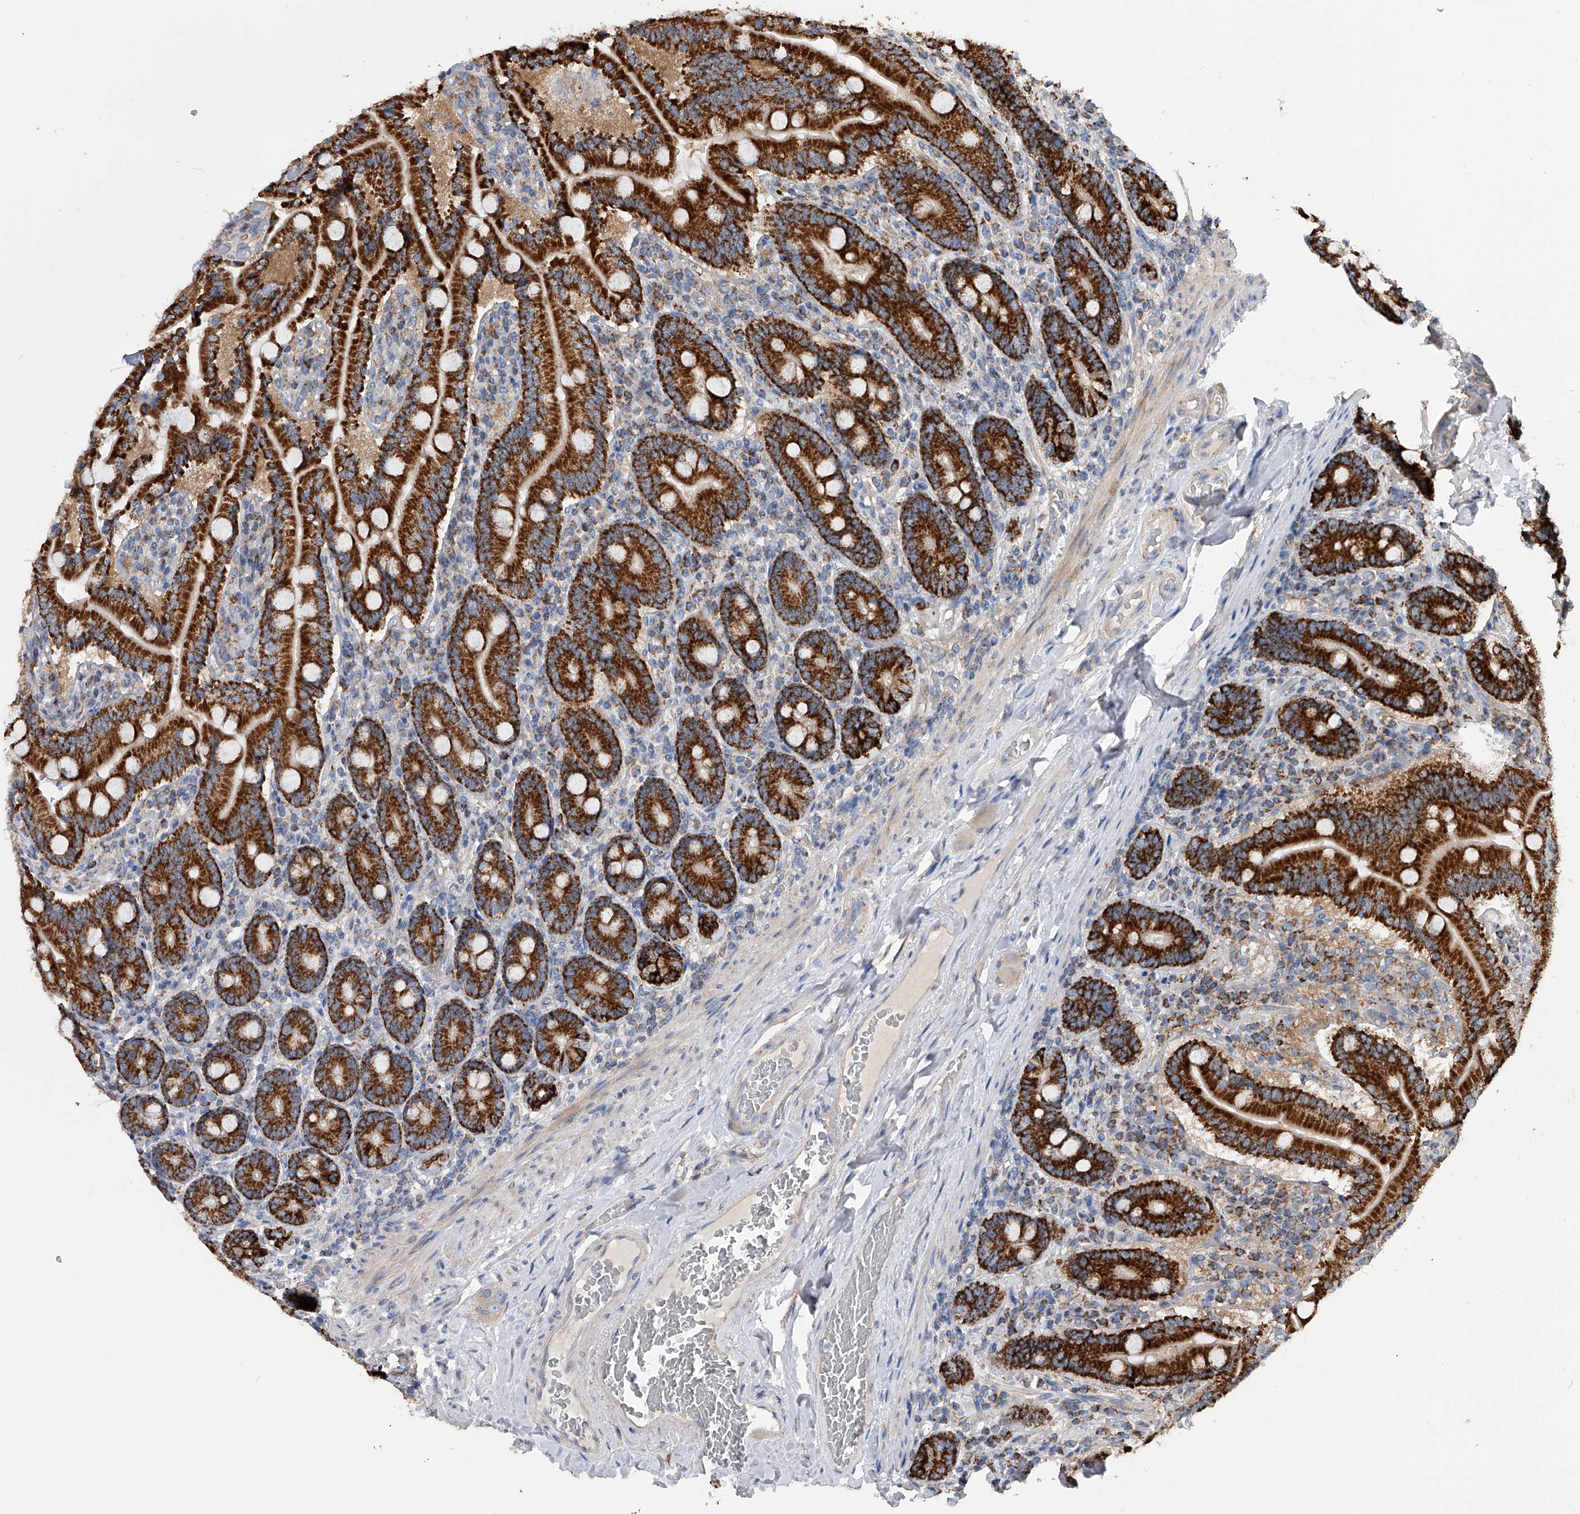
{"staining": {"intensity": "strong", "quantity": ">75%", "location": "cytoplasmic/membranous"}, "tissue": "duodenum", "cell_type": "Glandular cells", "image_type": "normal", "snomed": [{"axis": "morphology", "description": "Normal tissue, NOS"}, {"axis": "topography", "description": "Duodenum"}], "caption": "Immunohistochemical staining of normal duodenum displays high levels of strong cytoplasmic/membranous expression in approximately >75% of glandular cells.", "gene": "PDSS2", "patient": {"sex": "female", "age": 62}}